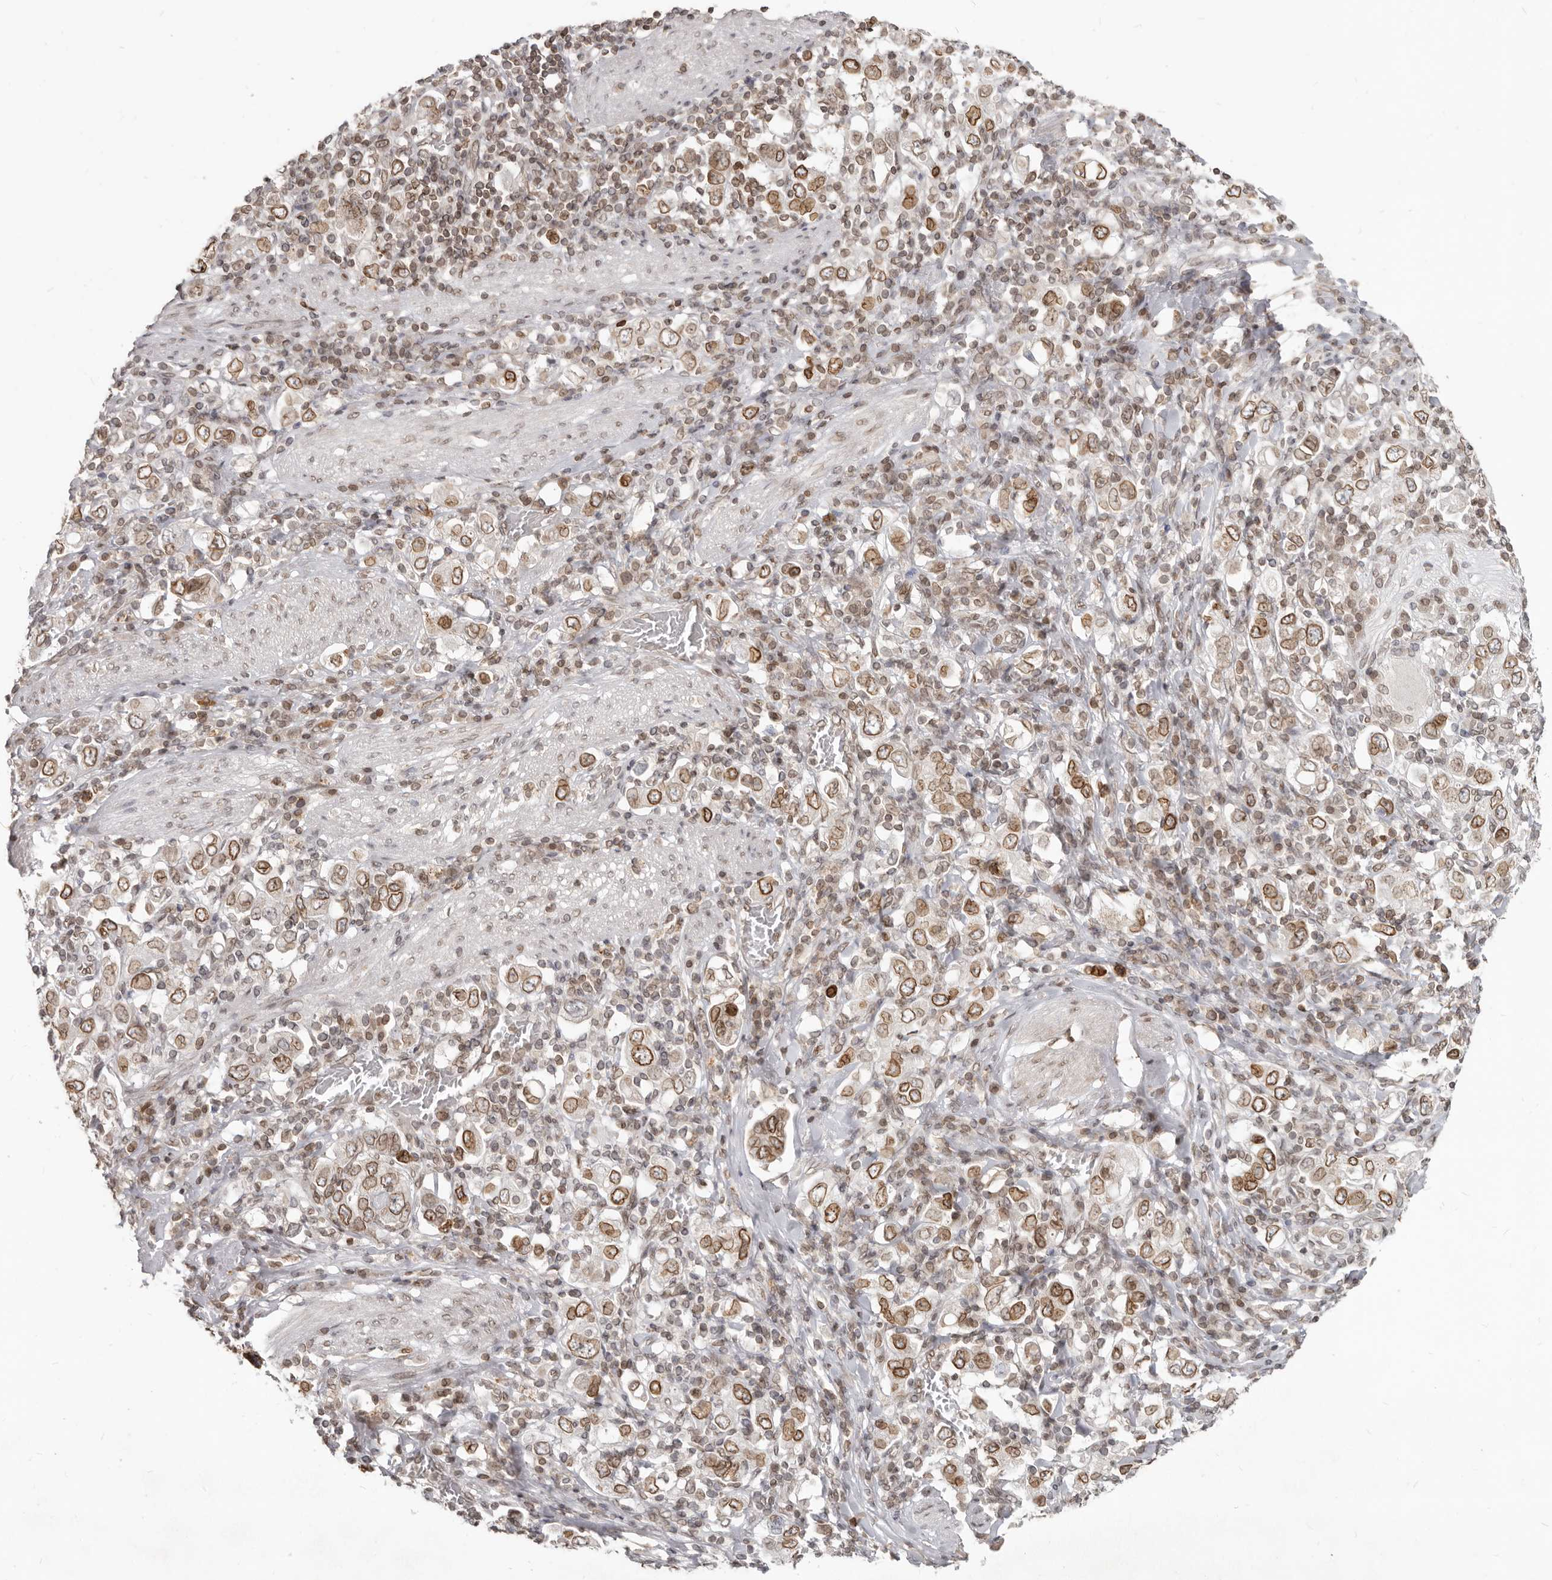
{"staining": {"intensity": "moderate", "quantity": ">75%", "location": "cytoplasmic/membranous,nuclear"}, "tissue": "stomach cancer", "cell_type": "Tumor cells", "image_type": "cancer", "snomed": [{"axis": "morphology", "description": "Adenocarcinoma, NOS"}, {"axis": "topography", "description": "Stomach, upper"}], "caption": "This is an image of IHC staining of adenocarcinoma (stomach), which shows moderate expression in the cytoplasmic/membranous and nuclear of tumor cells.", "gene": "NUP153", "patient": {"sex": "male", "age": 62}}